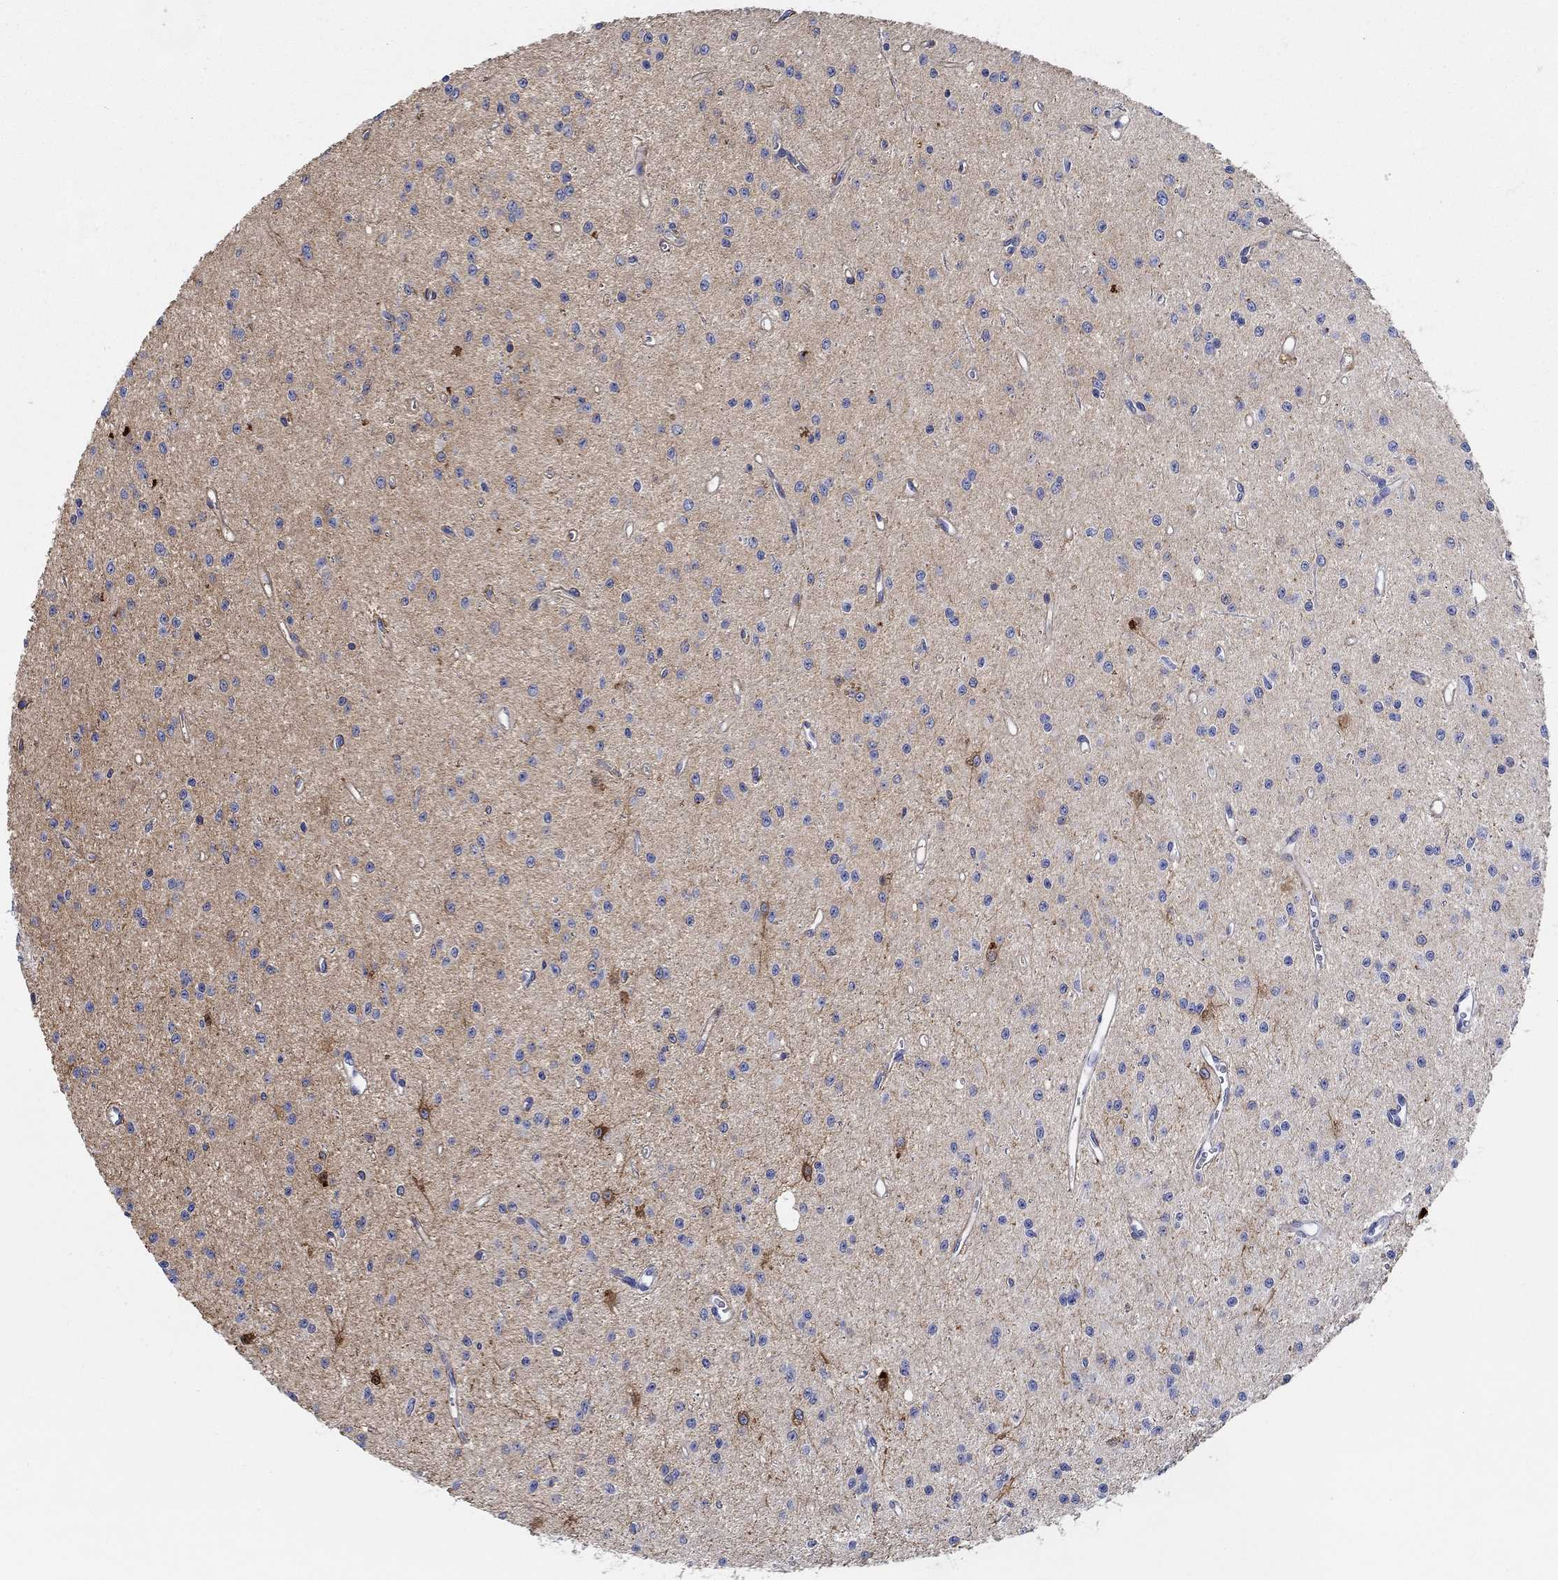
{"staining": {"intensity": "strong", "quantity": "<25%", "location": "cytoplasmic/membranous"}, "tissue": "glioma", "cell_type": "Tumor cells", "image_type": "cancer", "snomed": [{"axis": "morphology", "description": "Glioma, malignant, Low grade"}, {"axis": "topography", "description": "Brain"}], "caption": "Glioma stained with immunohistochemistry (IHC) reveals strong cytoplasmic/membranous staining in about <25% of tumor cells.", "gene": "FBXO2", "patient": {"sex": "female", "age": 45}}